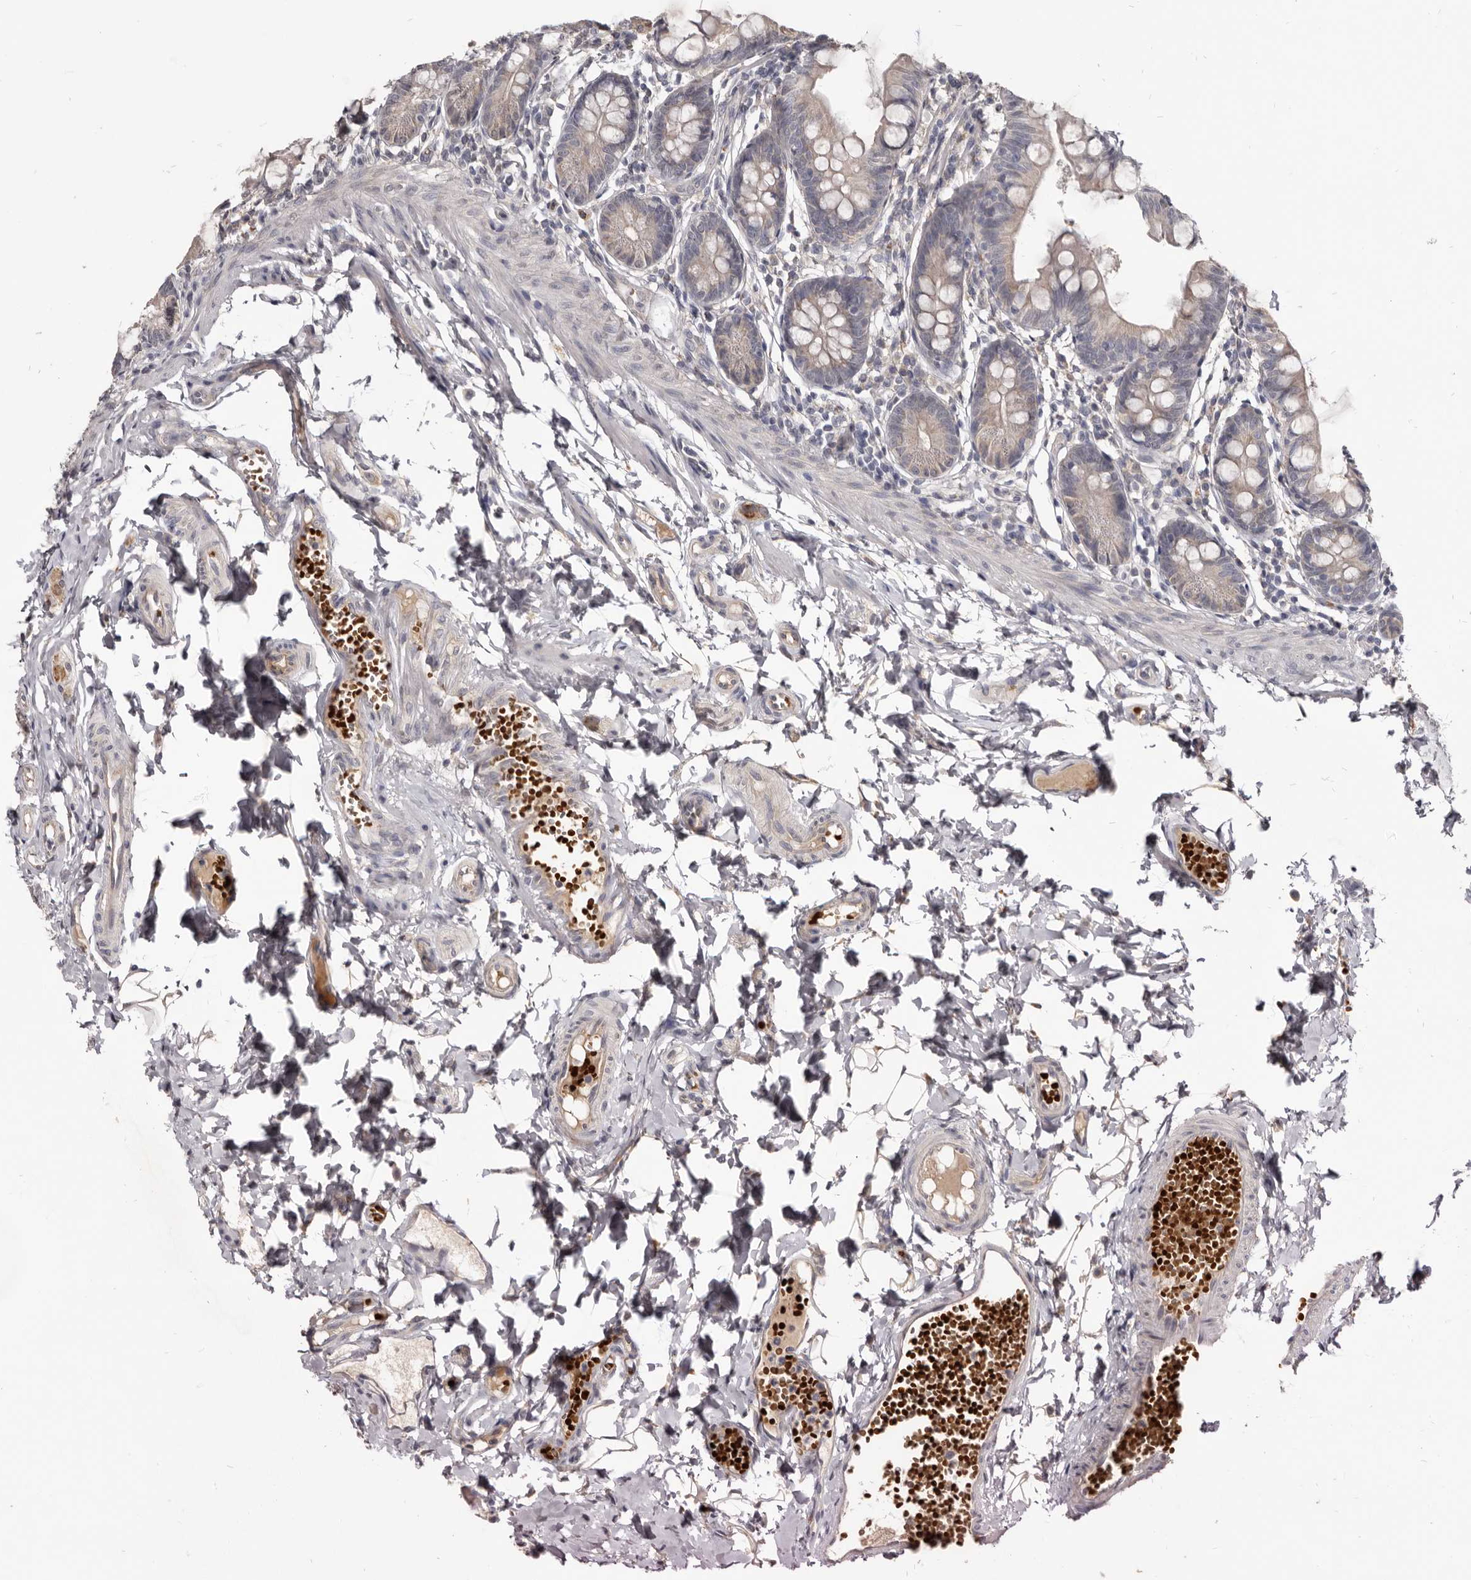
{"staining": {"intensity": "weak", "quantity": "<25%", "location": "cytoplasmic/membranous"}, "tissue": "small intestine", "cell_type": "Glandular cells", "image_type": "normal", "snomed": [{"axis": "morphology", "description": "Normal tissue, NOS"}, {"axis": "topography", "description": "Small intestine"}], "caption": "There is no significant staining in glandular cells of small intestine. (DAB IHC, high magnification).", "gene": "NENF", "patient": {"sex": "male", "age": 7}}